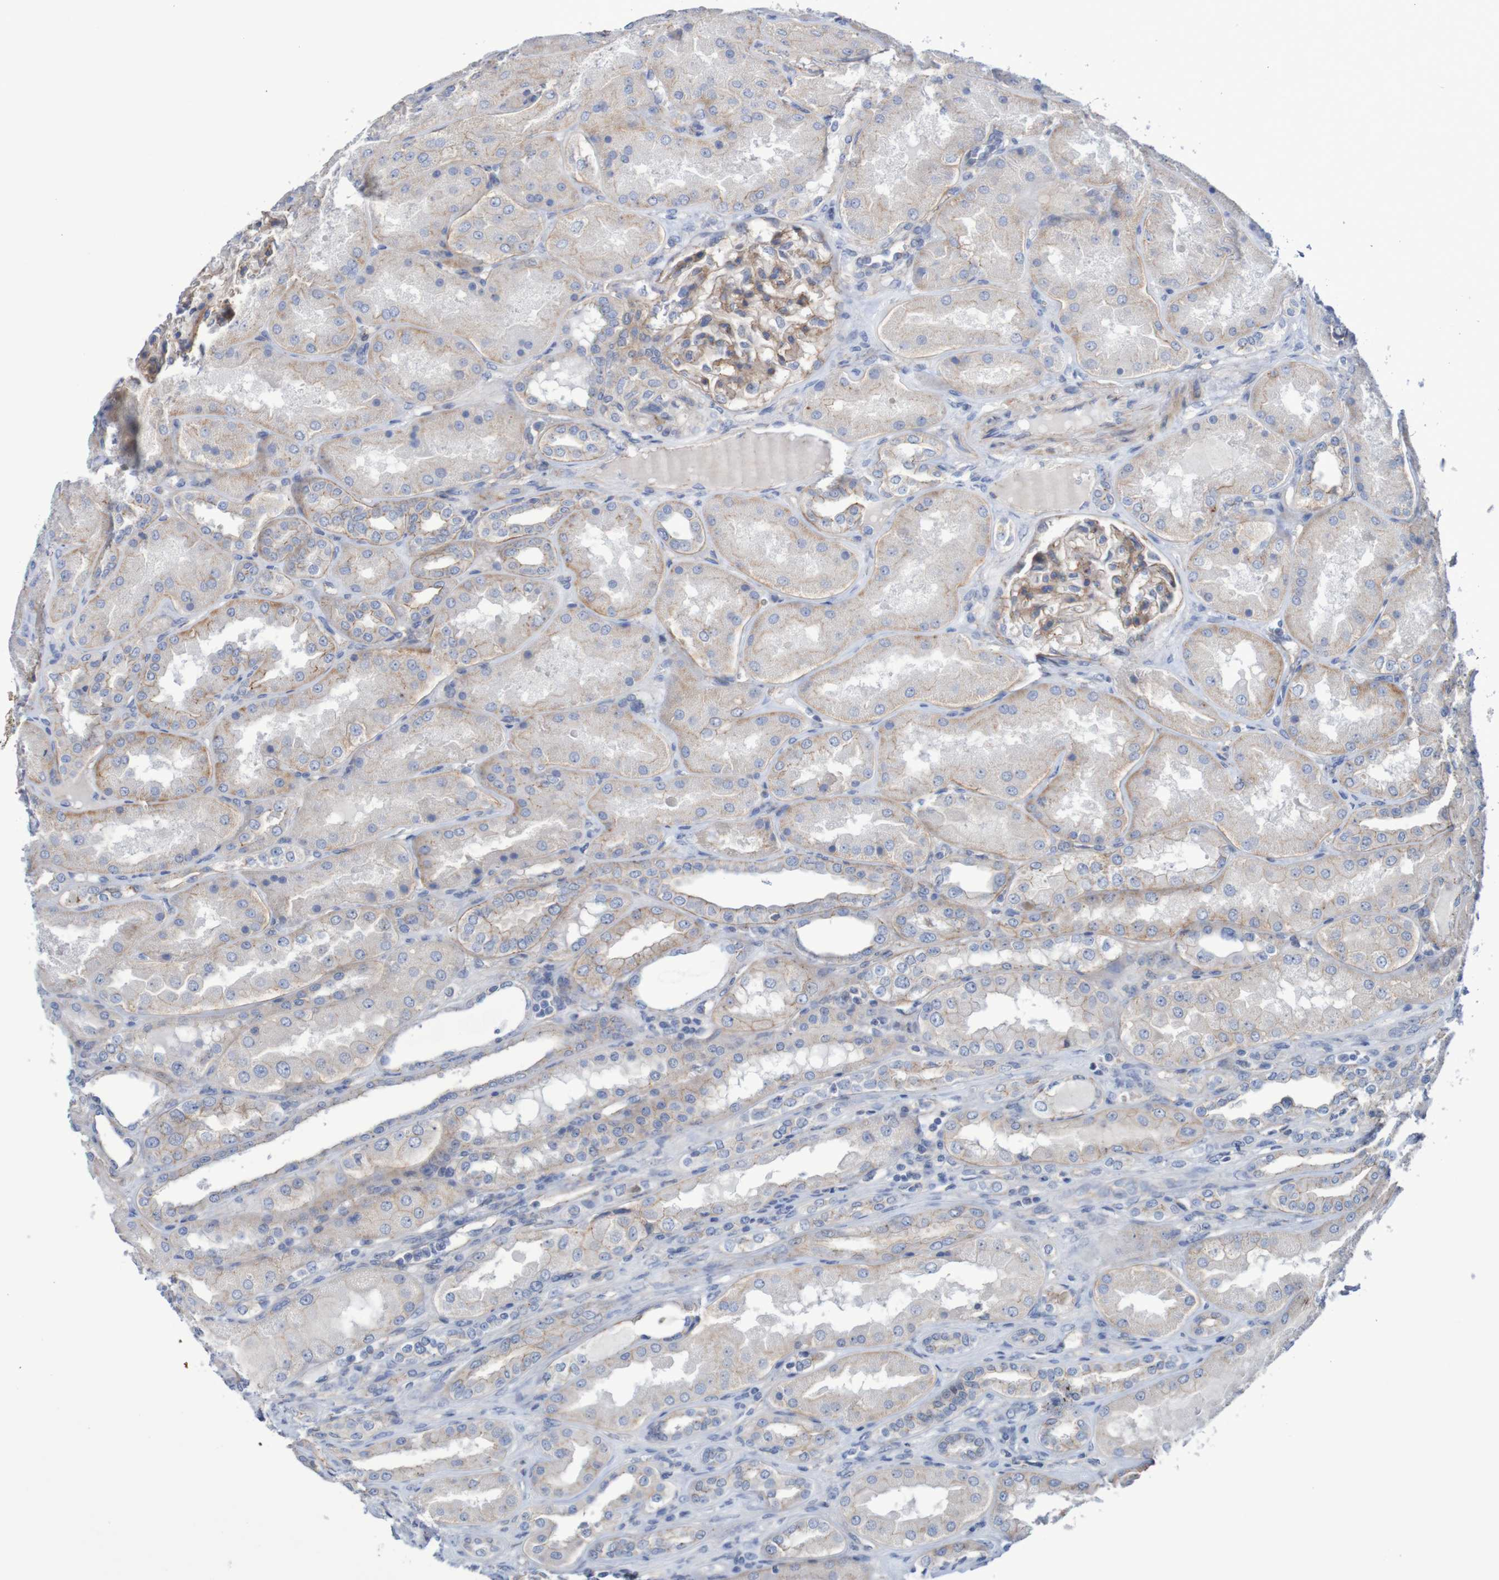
{"staining": {"intensity": "moderate", "quantity": "25%-75%", "location": "cytoplasmic/membranous"}, "tissue": "kidney", "cell_type": "Cells in glomeruli", "image_type": "normal", "snomed": [{"axis": "morphology", "description": "Normal tissue, NOS"}, {"axis": "topography", "description": "Kidney"}], "caption": "Immunohistochemical staining of normal human kidney shows medium levels of moderate cytoplasmic/membranous expression in about 25%-75% of cells in glomeruli. (IHC, brightfield microscopy, high magnification).", "gene": "NECTIN2", "patient": {"sex": "female", "age": 56}}